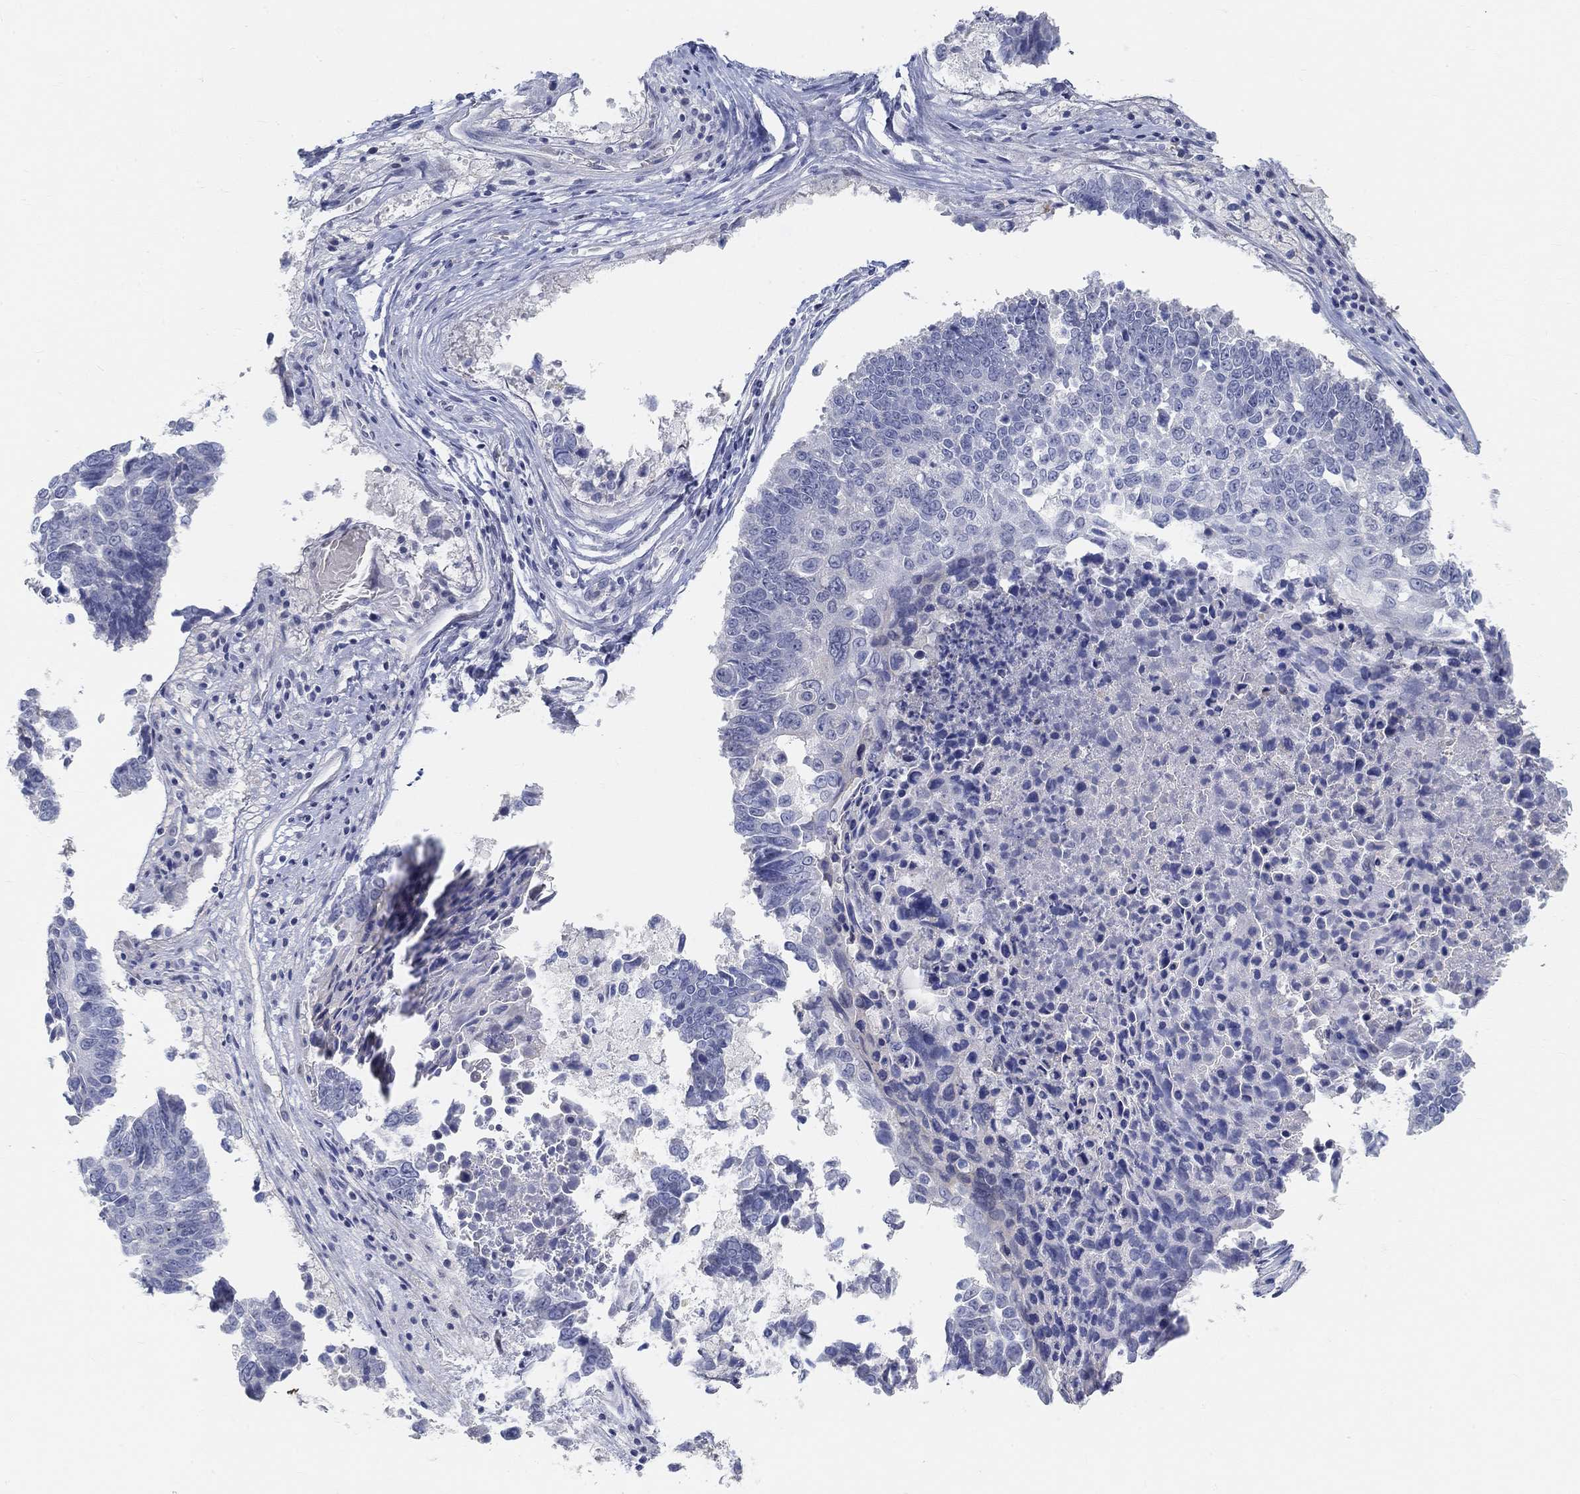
{"staining": {"intensity": "negative", "quantity": "none", "location": "none"}, "tissue": "lung cancer", "cell_type": "Tumor cells", "image_type": "cancer", "snomed": [{"axis": "morphology", "description": "Squamous cell carcinoma, NOS"}, {"axis": "topography", "description": "Lung"}], "caption": "This is an IHC image of human squamous cell carcinoma (lung). There is no positivity in tumor cells.", "gene": "SNTG2", "patient": {"sex": "male", "age": 73}}